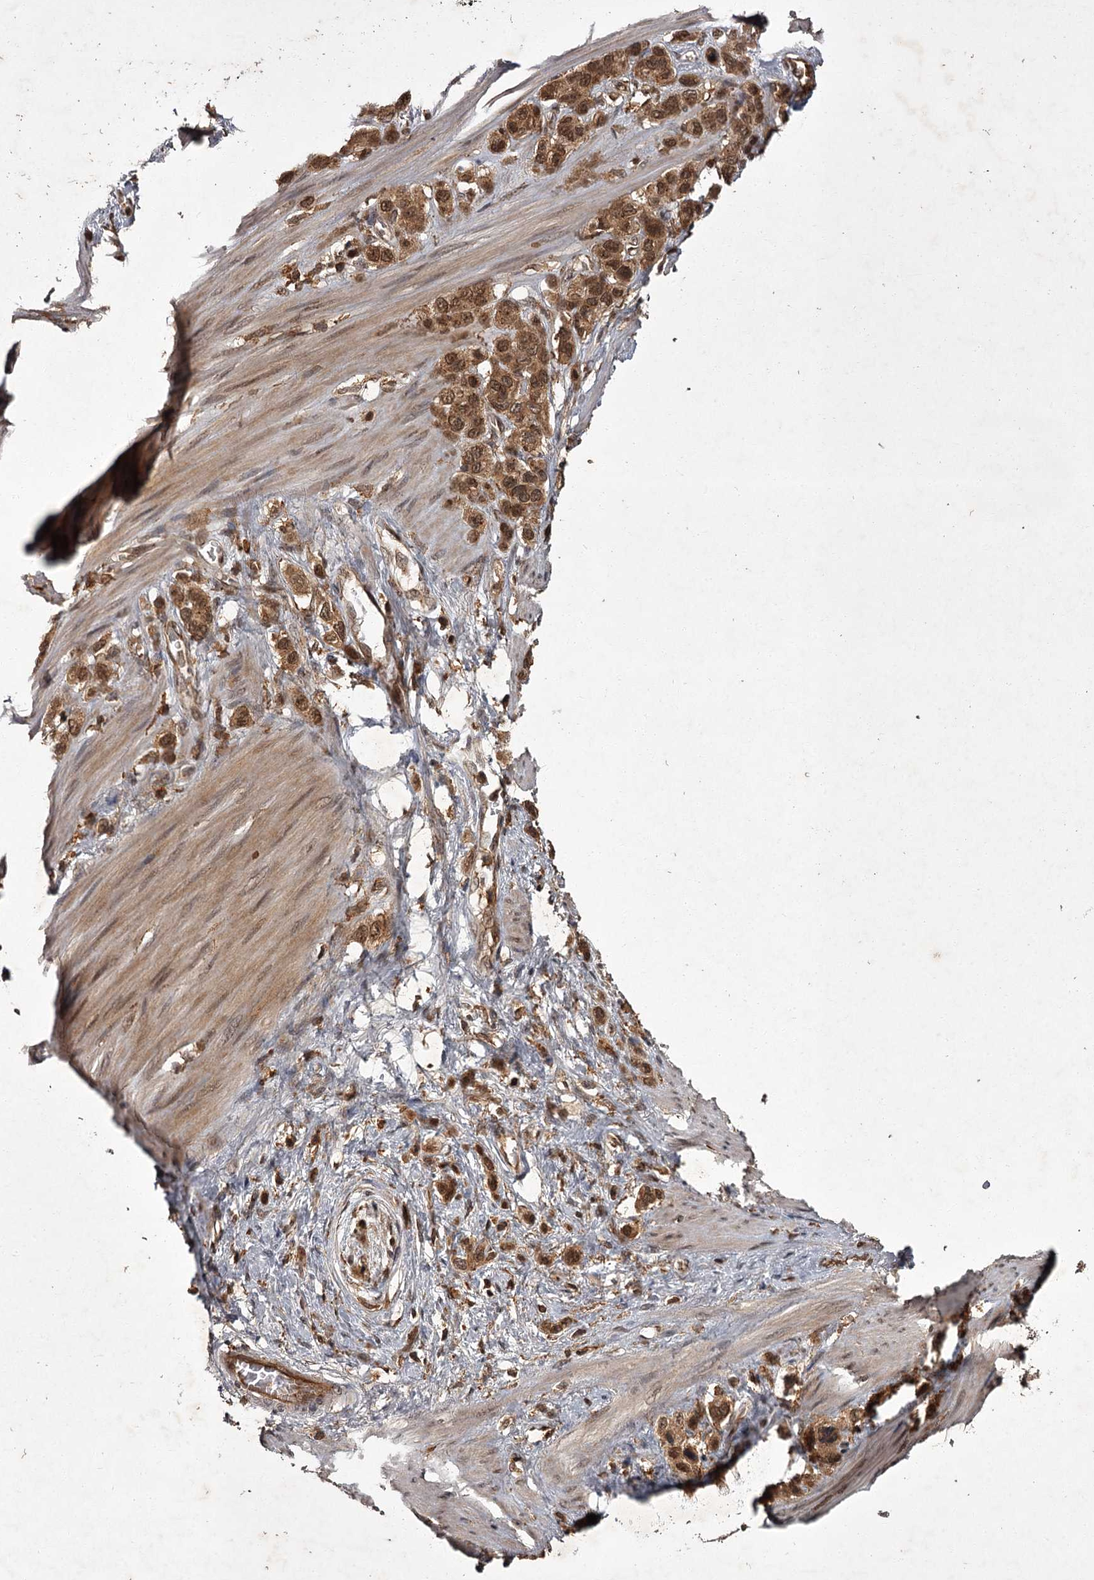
{"staining": {"intensity": "moderate", "quantity": ">75%", "location": "cytoplasmic/membranous,nuclear"}, "tissue": "stomach cancer", "cell_type": "Tumor cells", "image_type": "cancer", "snomed": [{"axis": "morphology", "description": "Adenocarcinoma, NOS"}, {"axis": "morphology", "description": "Adenocarcinoma, High grade"}, {"axis": "topography", "description": "Stomach, upper"}, {"axis": "topography", "description": "Stomach, lower"}], "caption": "Stomach cancer stained with DAB immunohistochemistry shows medium levels of moderate cytoplasmic/membranous and nuclear positivity in approximately >75% of tumor cells. Using DAB (3,3'-diaminobenzidine) (brown) and hematoxylin (blue) stains, captured at high magnification using brightfield microscopy.", "gene": "TBC1D23", "patient": {"sex": "female", "age": 65}}